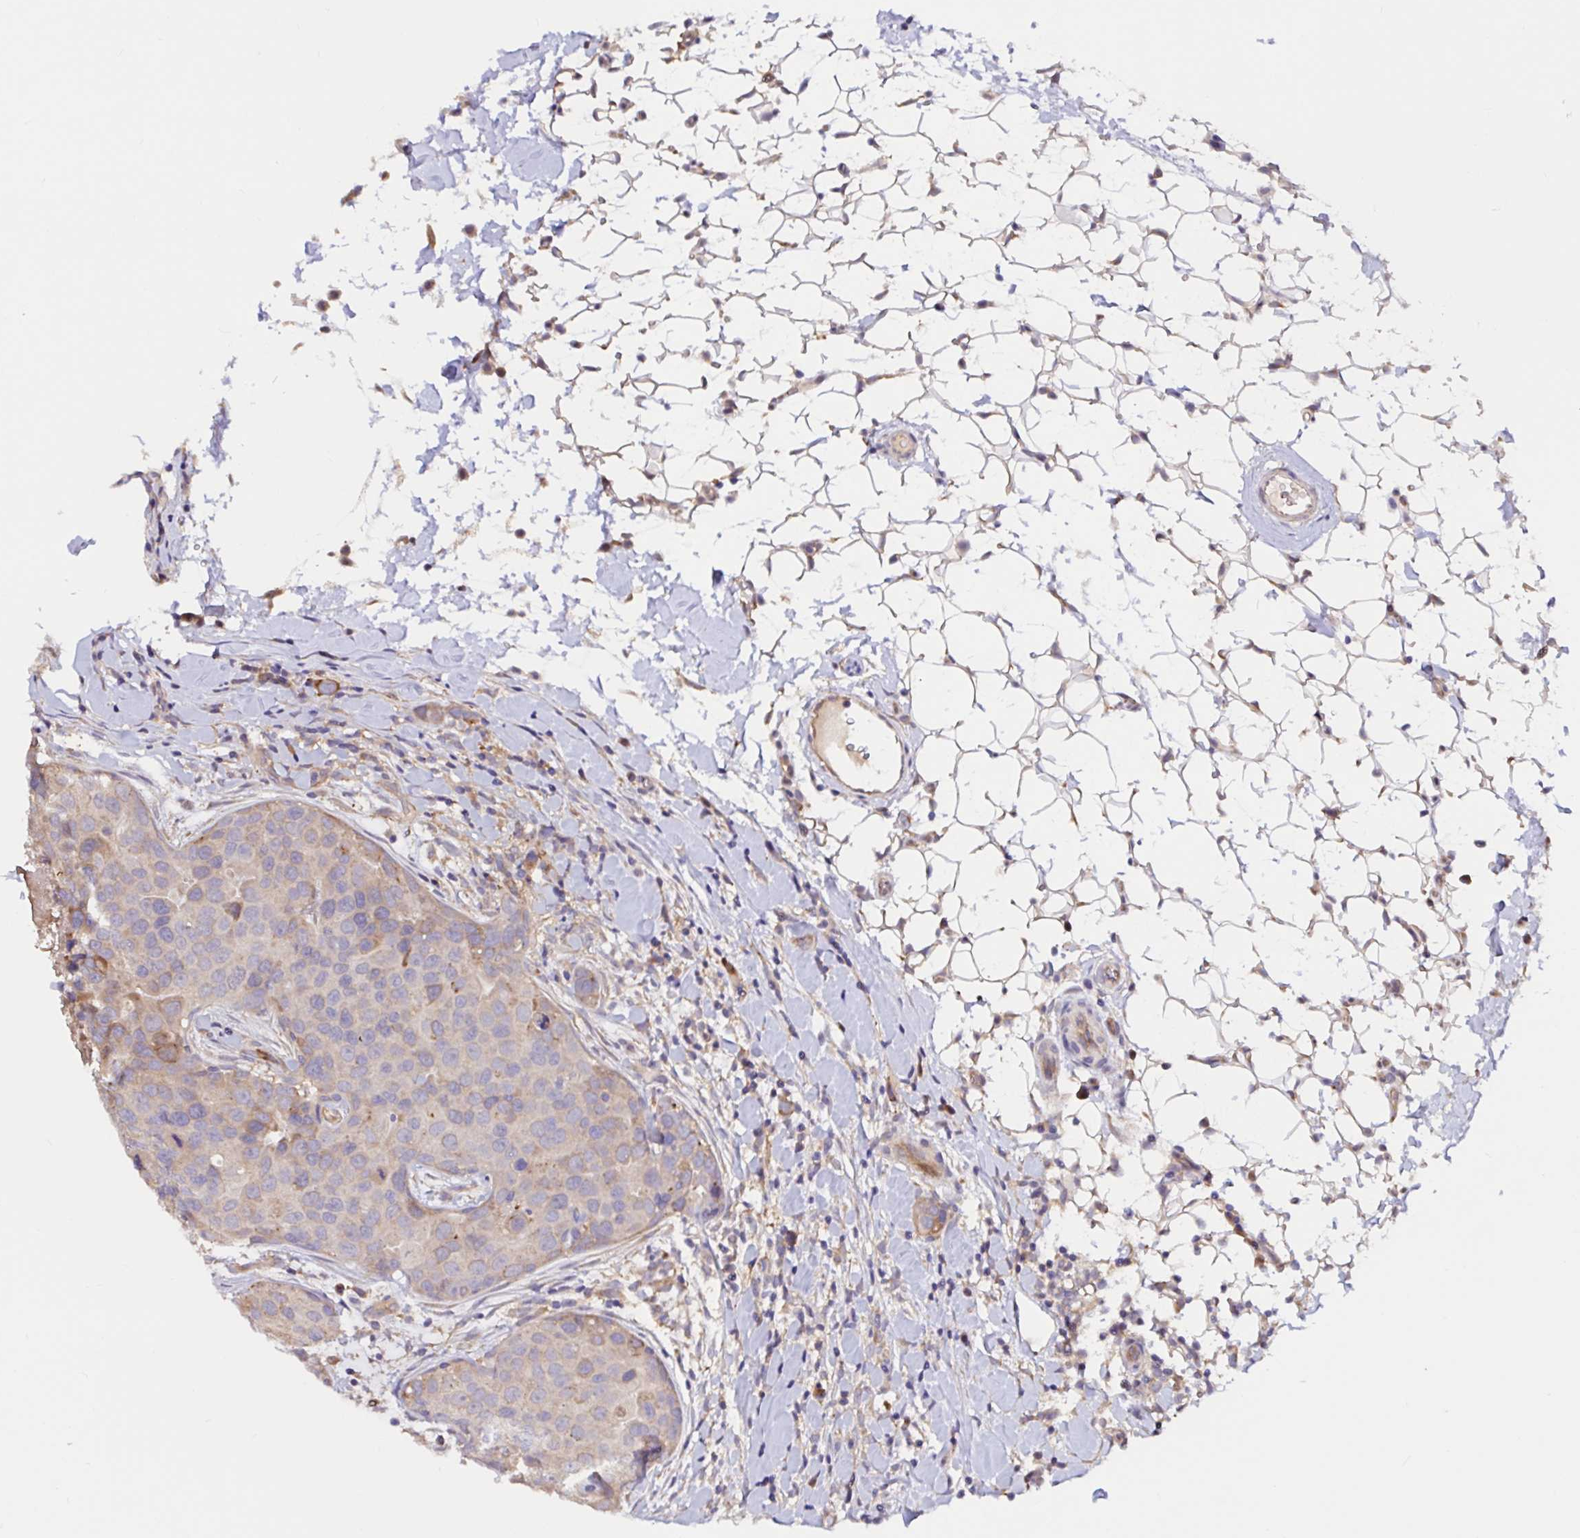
{"staining": {"intensity": "moderate", "quantity": "<25%", "location": "cytoplasmic/membranous"}, "tissue": "breast cancer", "cell_type": "Tumor cells", "image_type": "cancer", "snomed": [{"axis": "morphology", "description": "Duct carcinoma"}, {"axis": "topography", "description": "Breast"}], "caption": "Protein expression analysis of breast invasive ductal carcinoma demonstrates moderate cytoplasmic/membranous expression in approximately <25% of tumor cells.", "gene": "RSRP1", "patient": {"sex": "female", "age": 24}}